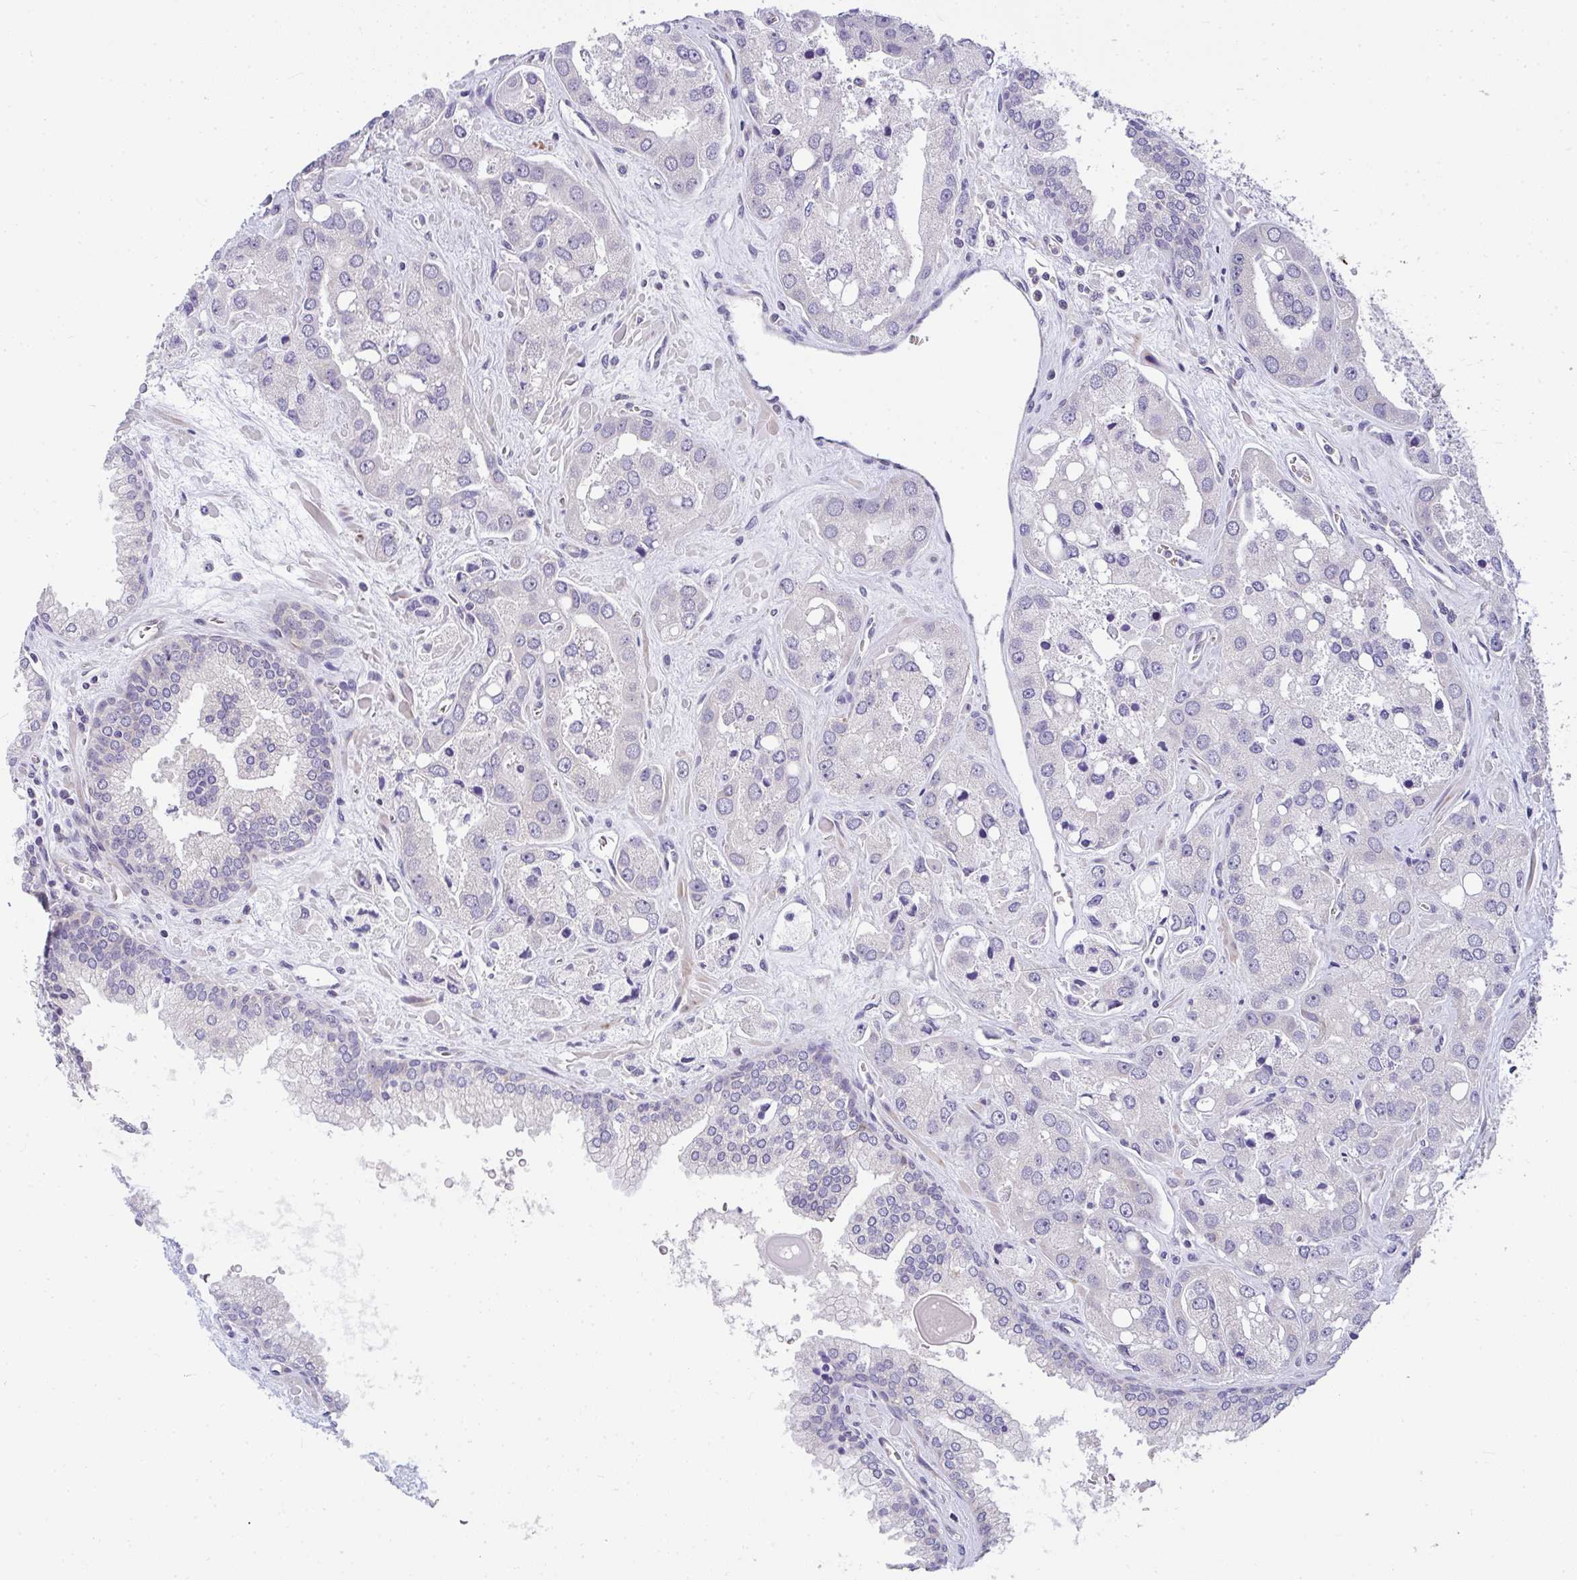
{"staining": {"intensity": "negative", "quantity": "none", "location": "none"}, "tissue": "prostate cancer", "cell_type": "Tumor cells", "image_type": "cancer", "snomed": [{"axis": "morphology", "description": "Normal tissue, NOS"}, {"axis": "morphology", "description": "Adenocarcinoma, High grade"}, {"axis": "topography", "description": "Prostate"}, {"axis": "topography", "description": "Peripheral nerve tissue"}], "caption": "Tumor cells are negative for brown protein staining in high-grade adenocarcinoma (prostate).", "gene": "SRRM4", "patient": {"sex": "male", "age": 68}}